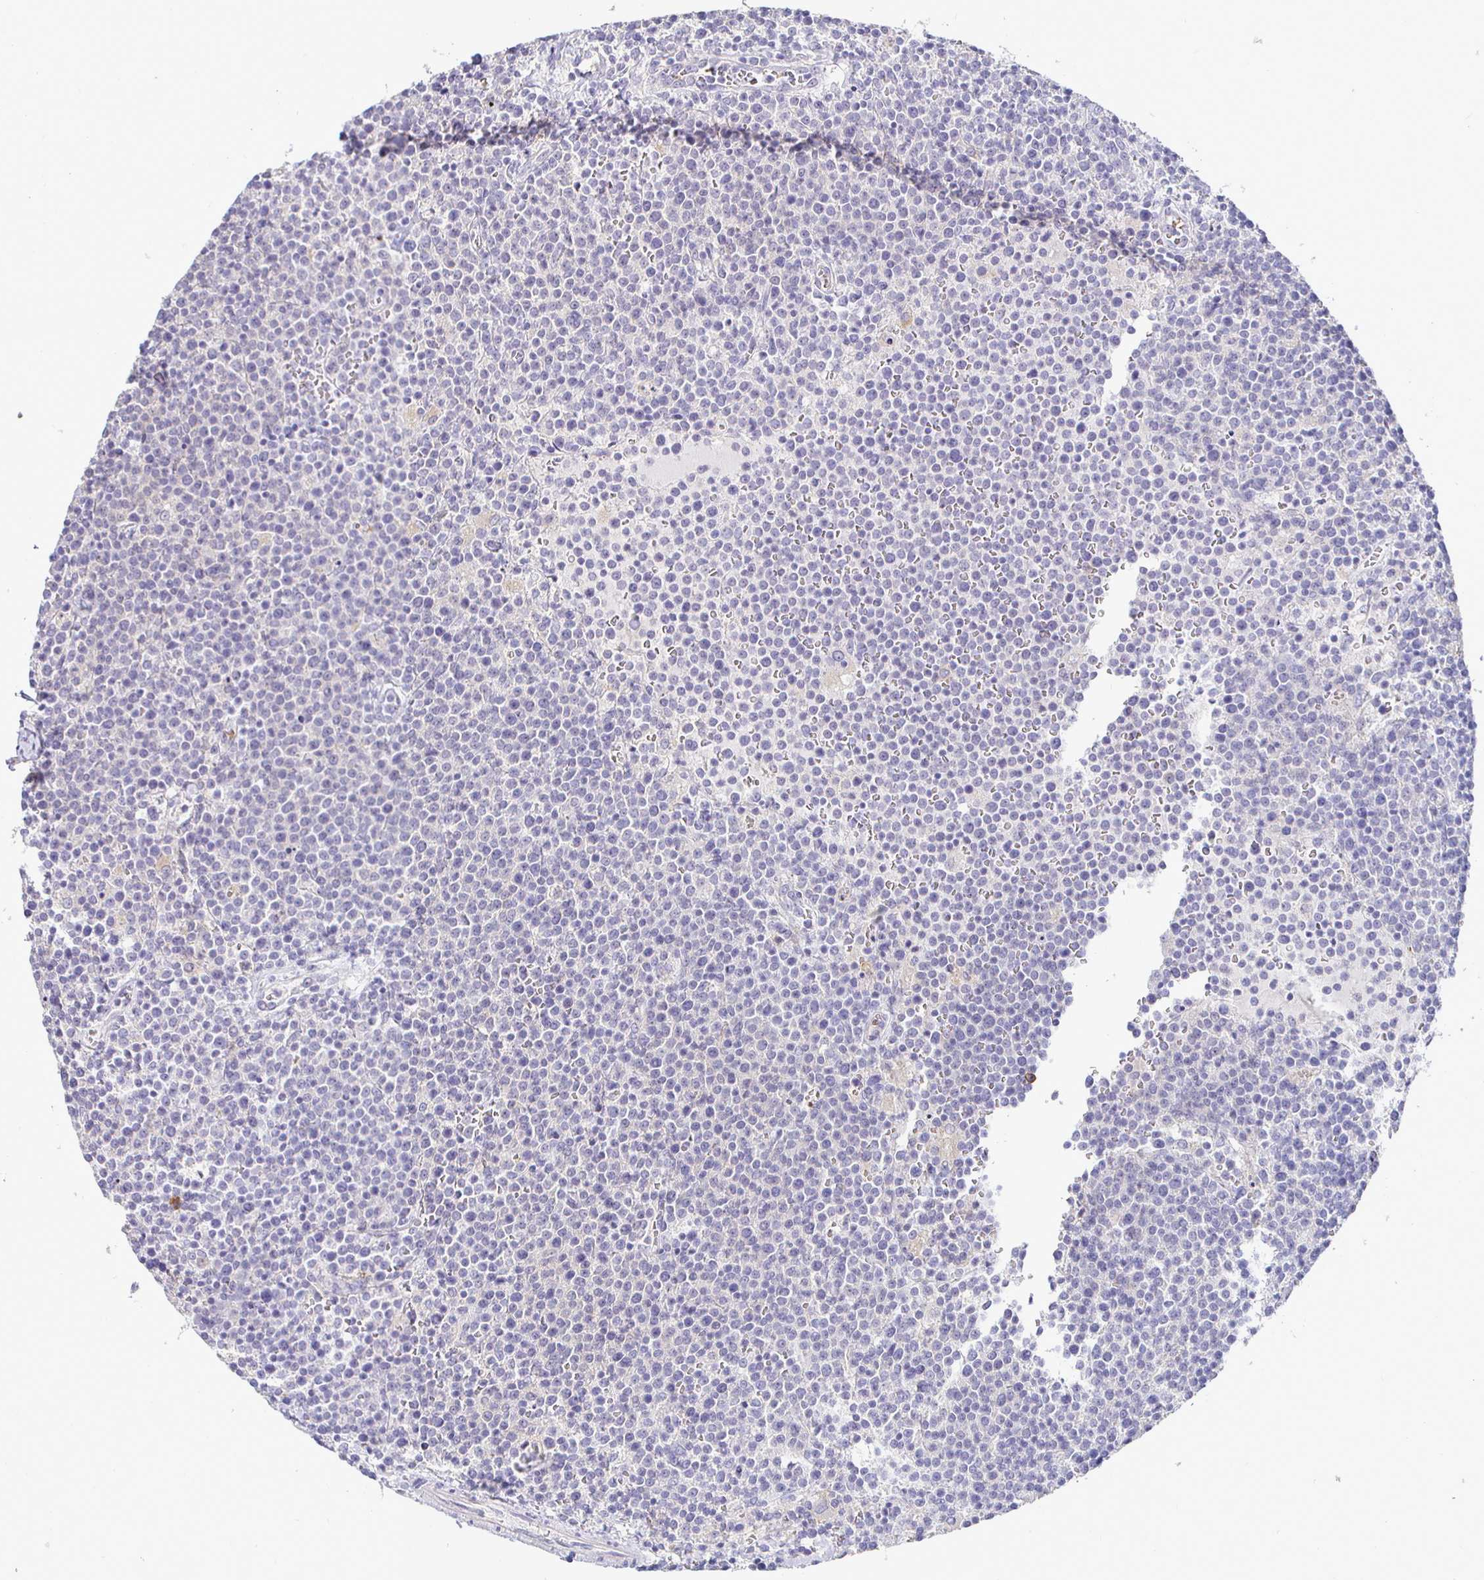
{"staining": {"intensity": "negative", "quantity": "none", "location": "none"}, "tissue": "lymphoma", "cell_type": "Tumor cells", "image_type": "cancer", "snomed": [{"axis": "morphology", "description": "Malignant lymphoma, non-Hodgkin's type, High grade"}, {"axis": "topography", "description": "Lymph node"}], "caption": "IHC photomicrograph of human lymphoma stained for a protein (brown), which exhibits no expression in tumor cells.", "gene": "SIRPA", "patient": {"sex": "male", "age": 61}}